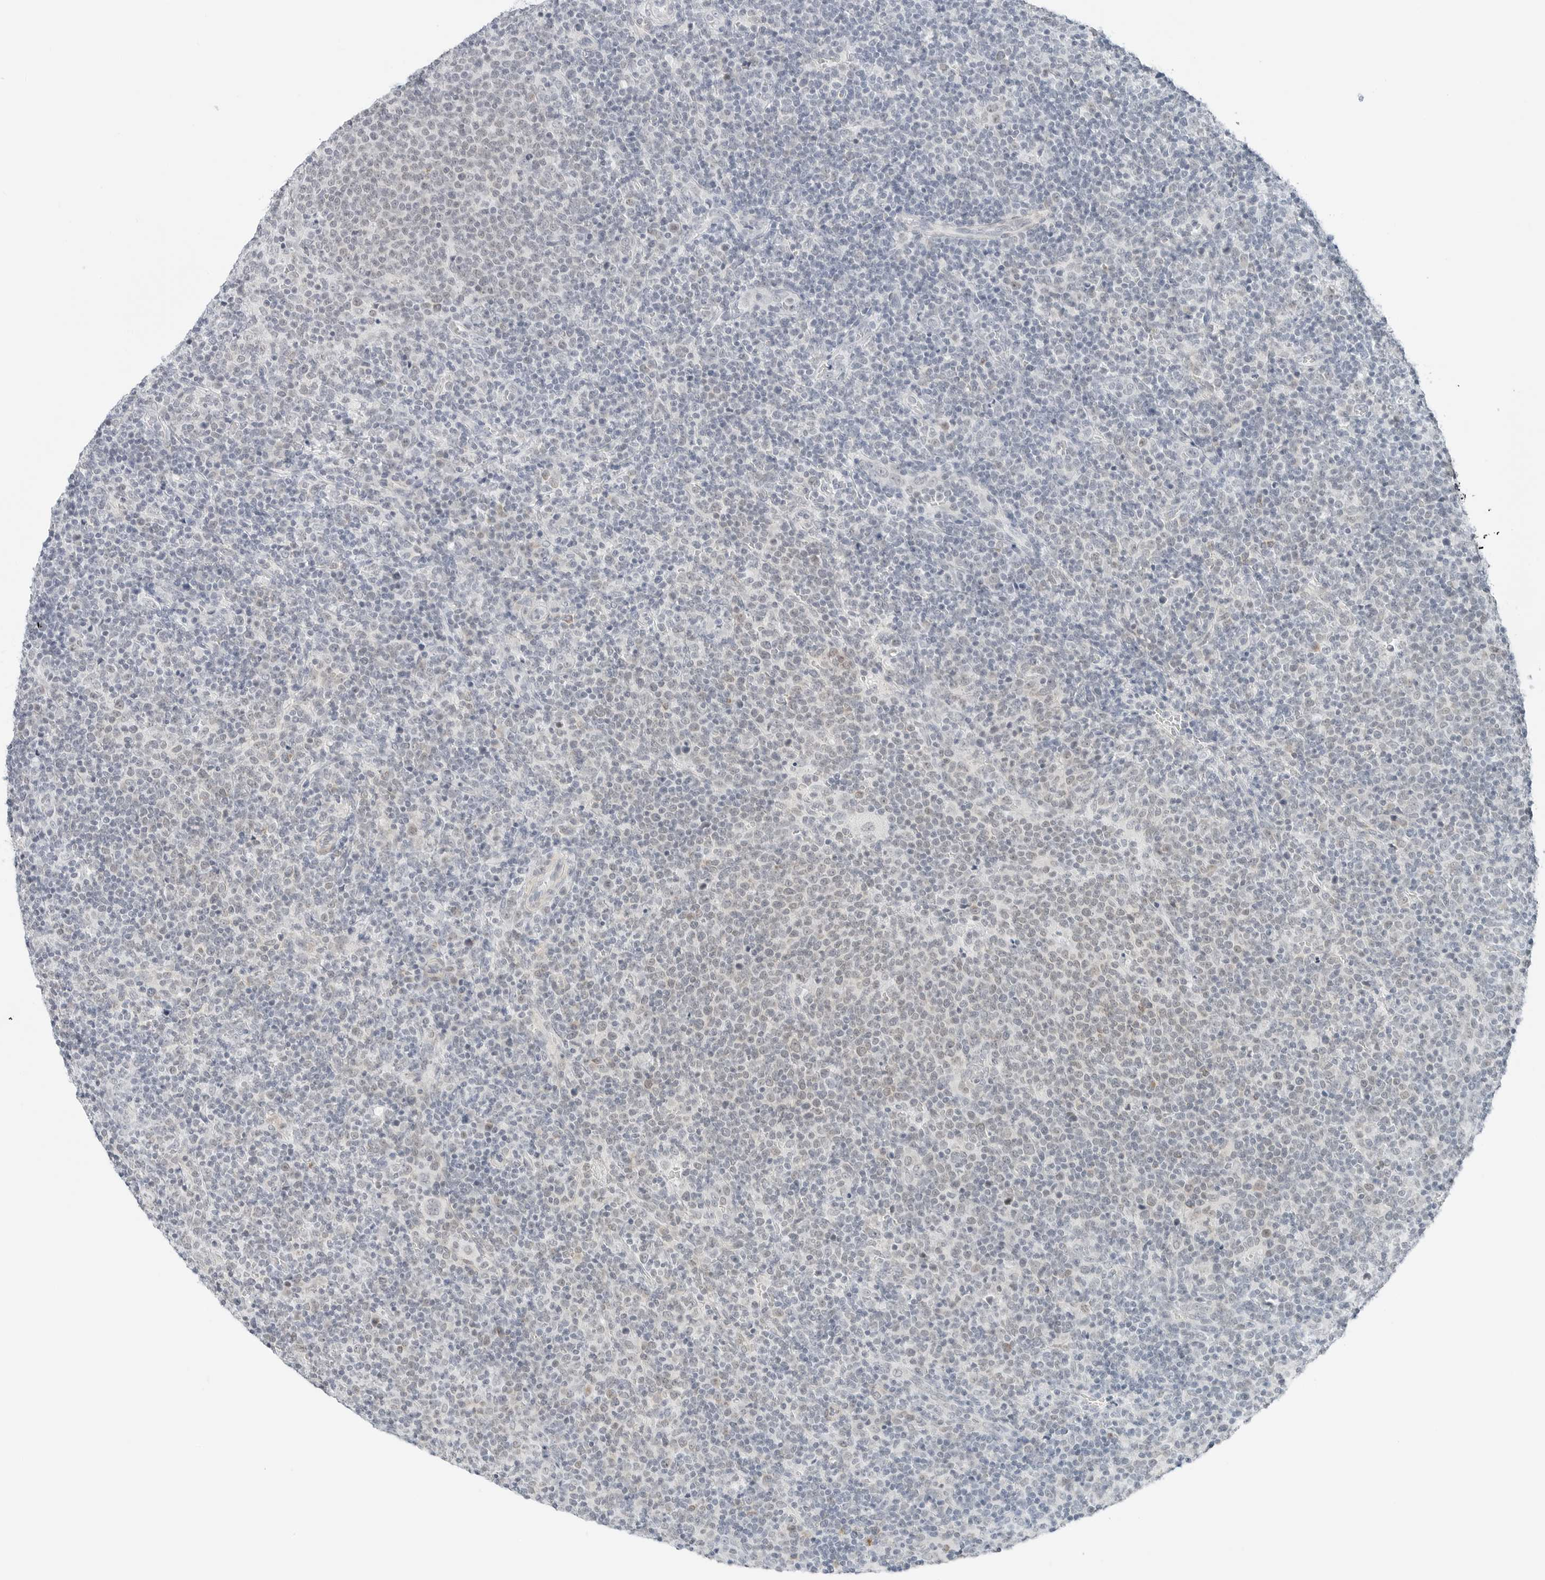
{"staining": {"intensity": "negative", "quantity": "none", "location": "none"}, "tissue": "lymphoma", "cell_type": "Tumor cells", "image_type": "cancer", "snomed": [{"axis": "morphology", "description": "Malignant lymphoma, non-Hodgkin's type, High grade"}, {"axis": "topography", "description": "Lymph node"}], "caption": "Tumor cells are negative for brown protein staining in lymphoma. (Immunohistochemistry (ihc), brightfield microscopy, high magnification).", "gene": "CCSAP", "patient": {"sex": "male", "age": 61}}